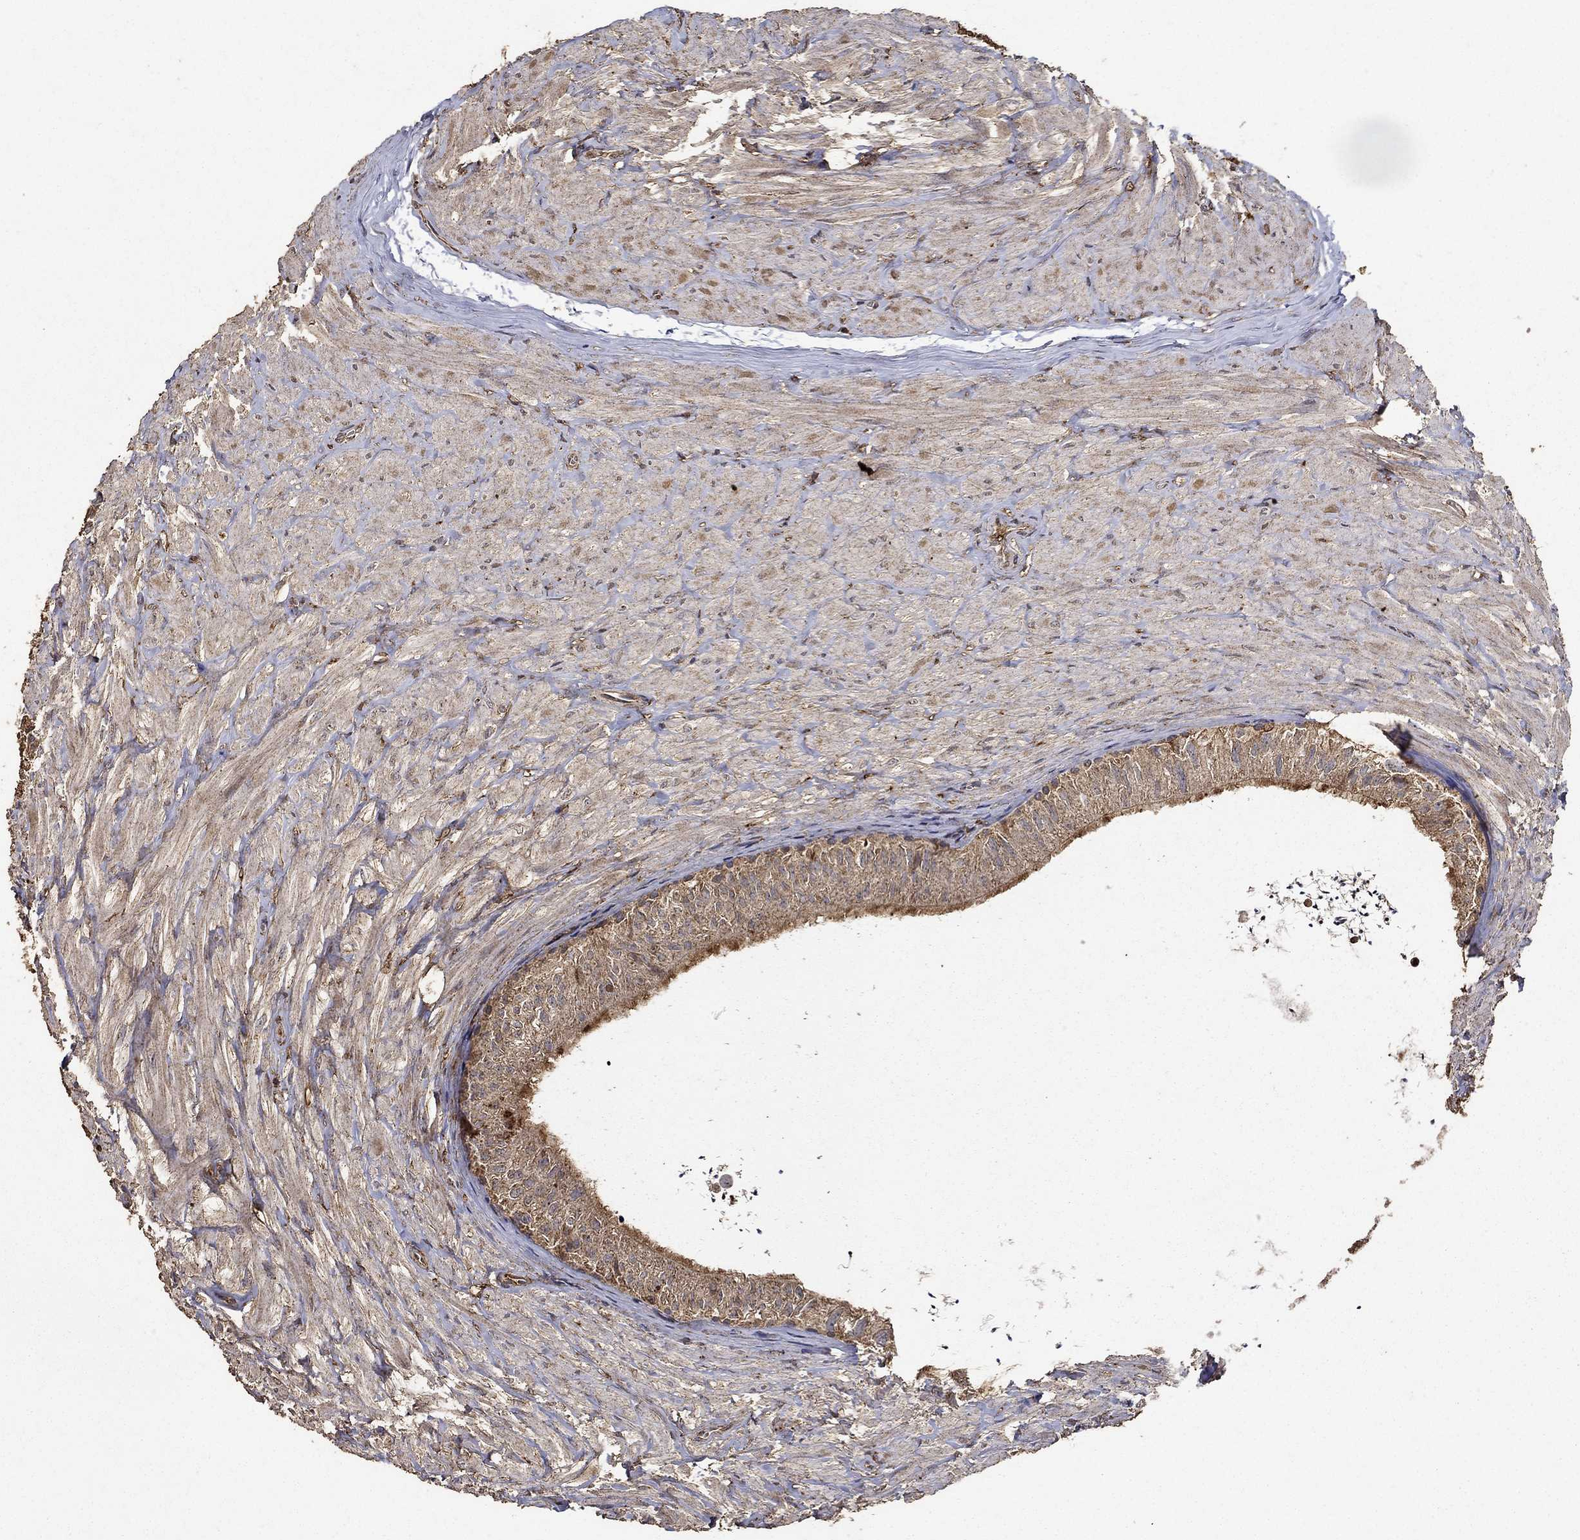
{"staining": {"intensity": "moderate", "quantity": "25%-75%", "location": "cytoplasmic/membranous"}, "tissue": "epididymis", "cell_type": "Glandular cells", "image_type": "normal", "snomed": [{"axis": "morphology", "description": "Normal tissue, NOS"}, {"axis": "topography", "description": "Epididymis"}], "caption": "IHC (DAB (3,3'-diaminobenzidine)) staining of unremarkable epididymis exhibits moderate cytoplasmic/membranous protein staining in about 25%-75% of glandular cells.", "gene": "IFRD1", "patient": {"sex": "male", "age": 32}}